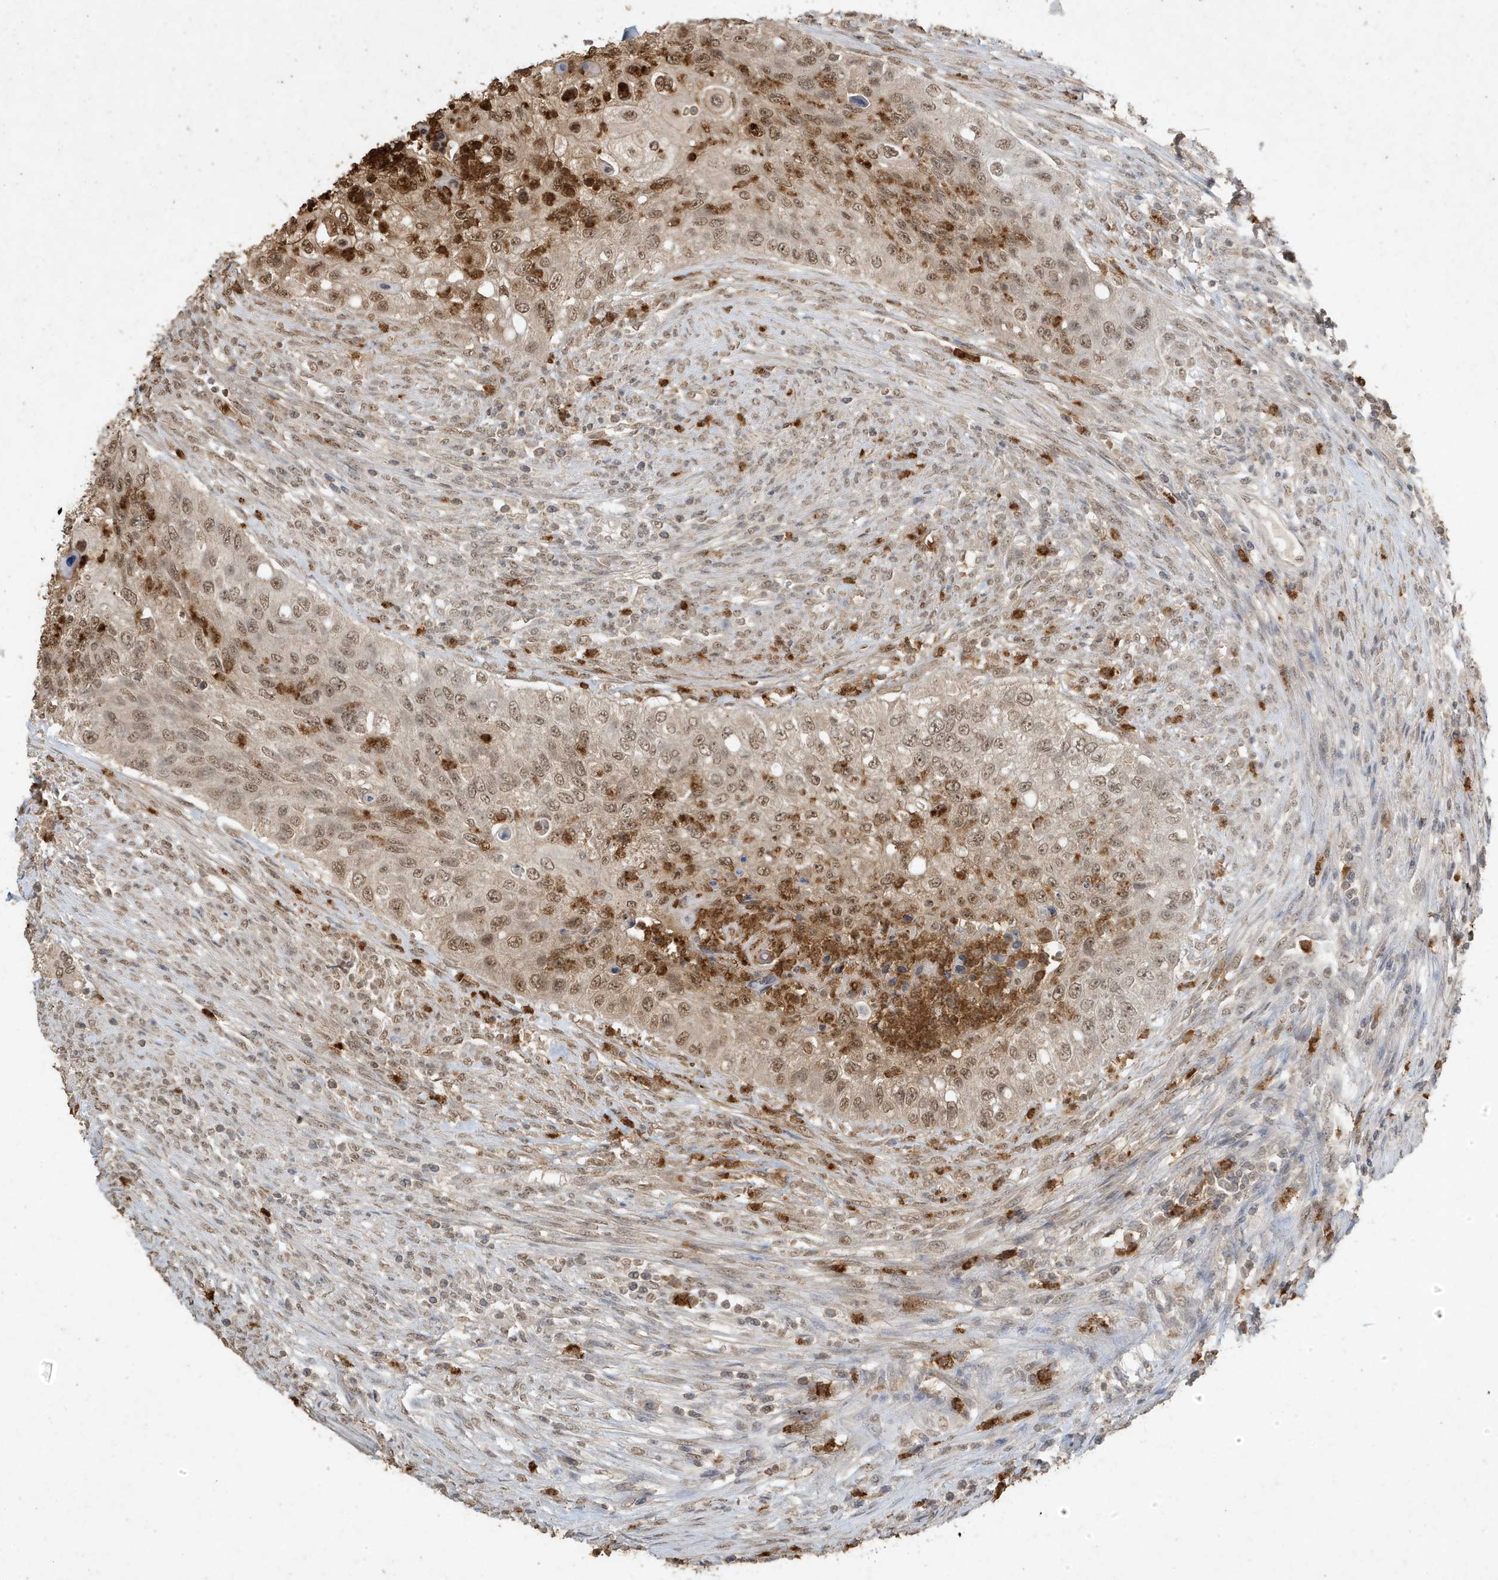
{"staining": {"intensity": "moderate", "quantity": ">75%", "location": "nuclear"}, "tissue": "urothelial cancer", "cell_type": "Tumor cells", "image_type": "cancer", "snomed": [{"axis": "morphology", "description": "Urothelial carcinoma, High grade"}, {"axis": "topography", "description": "Urinary bladder"}], "caption": "An immunohistochemistry (IHC) histopathology image of tumor tissue is shown. Protein staining in brown labels moderate nuclear positivity in urothelial cancer within tumor cells.", "gene": "DEFA1", "patient": {"sex": "female", "age": 60}}